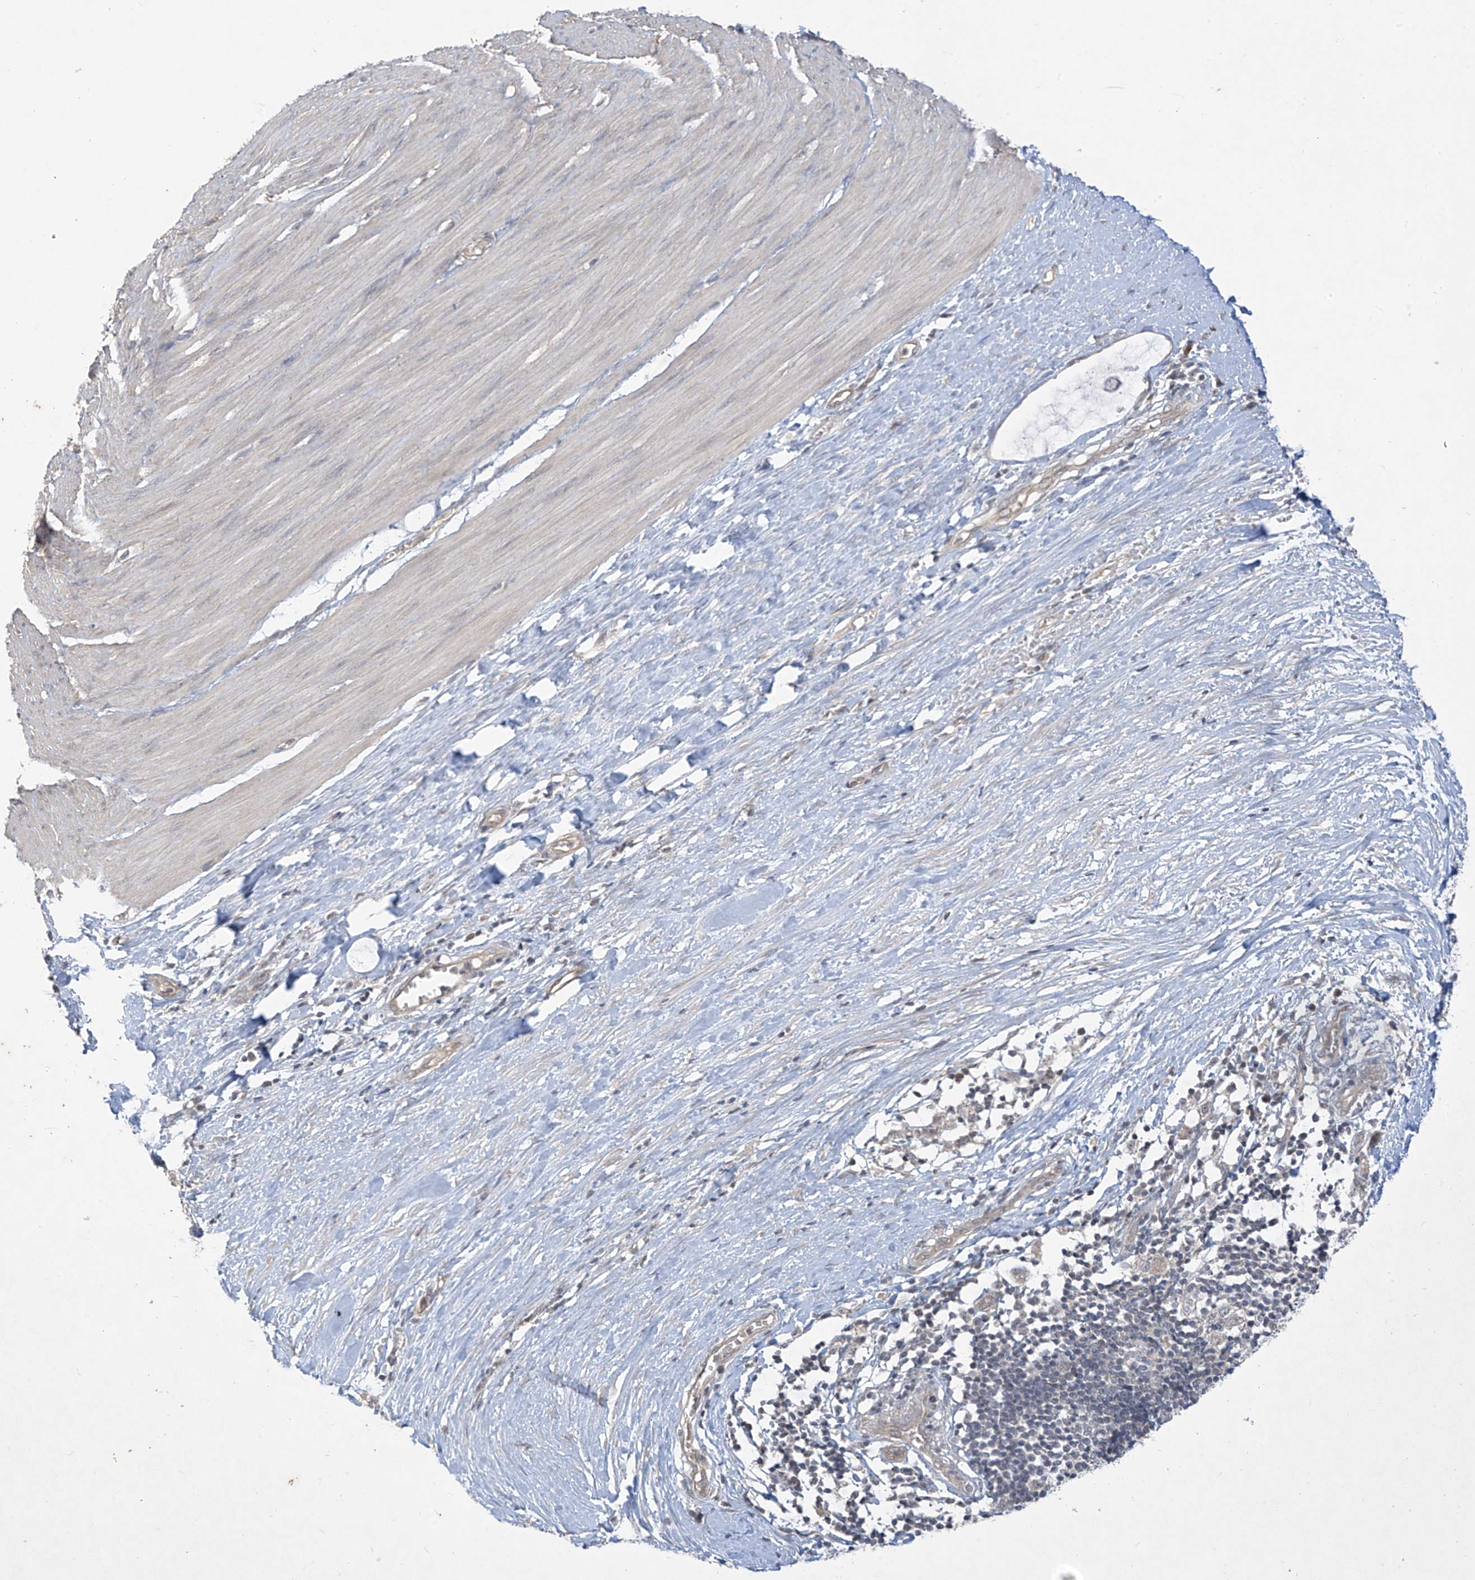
{"staining": {"intensity": "weak", "quantity": "<25%", "location": "cytoplasmic/membranous"}, "tissue": "smooth muscle", "cell_type": "Smooth muscle cells", "image_type": "normal", "snomed": [{"axis": "morphology", "description": "Normal tissue, NOS"}, {"axis": "morphology", "description": "Adenocarcinoma, NOS"}, {"axis": "topography", "description": "Colon"}, {"axis": "topography", "description": "Peripheral nerve tissue"}], "caption": "Immunohistochemistry photomicrograph of benign smooth muscle: human smooth muscle stained with DAB demonstrates no significant protein expression in smooth muscle cells. (DAB immunohistochemistry with hematoxylin counter stain).", "gene": "DGKQ", "patient": {"sex": "male", "age": 14}}